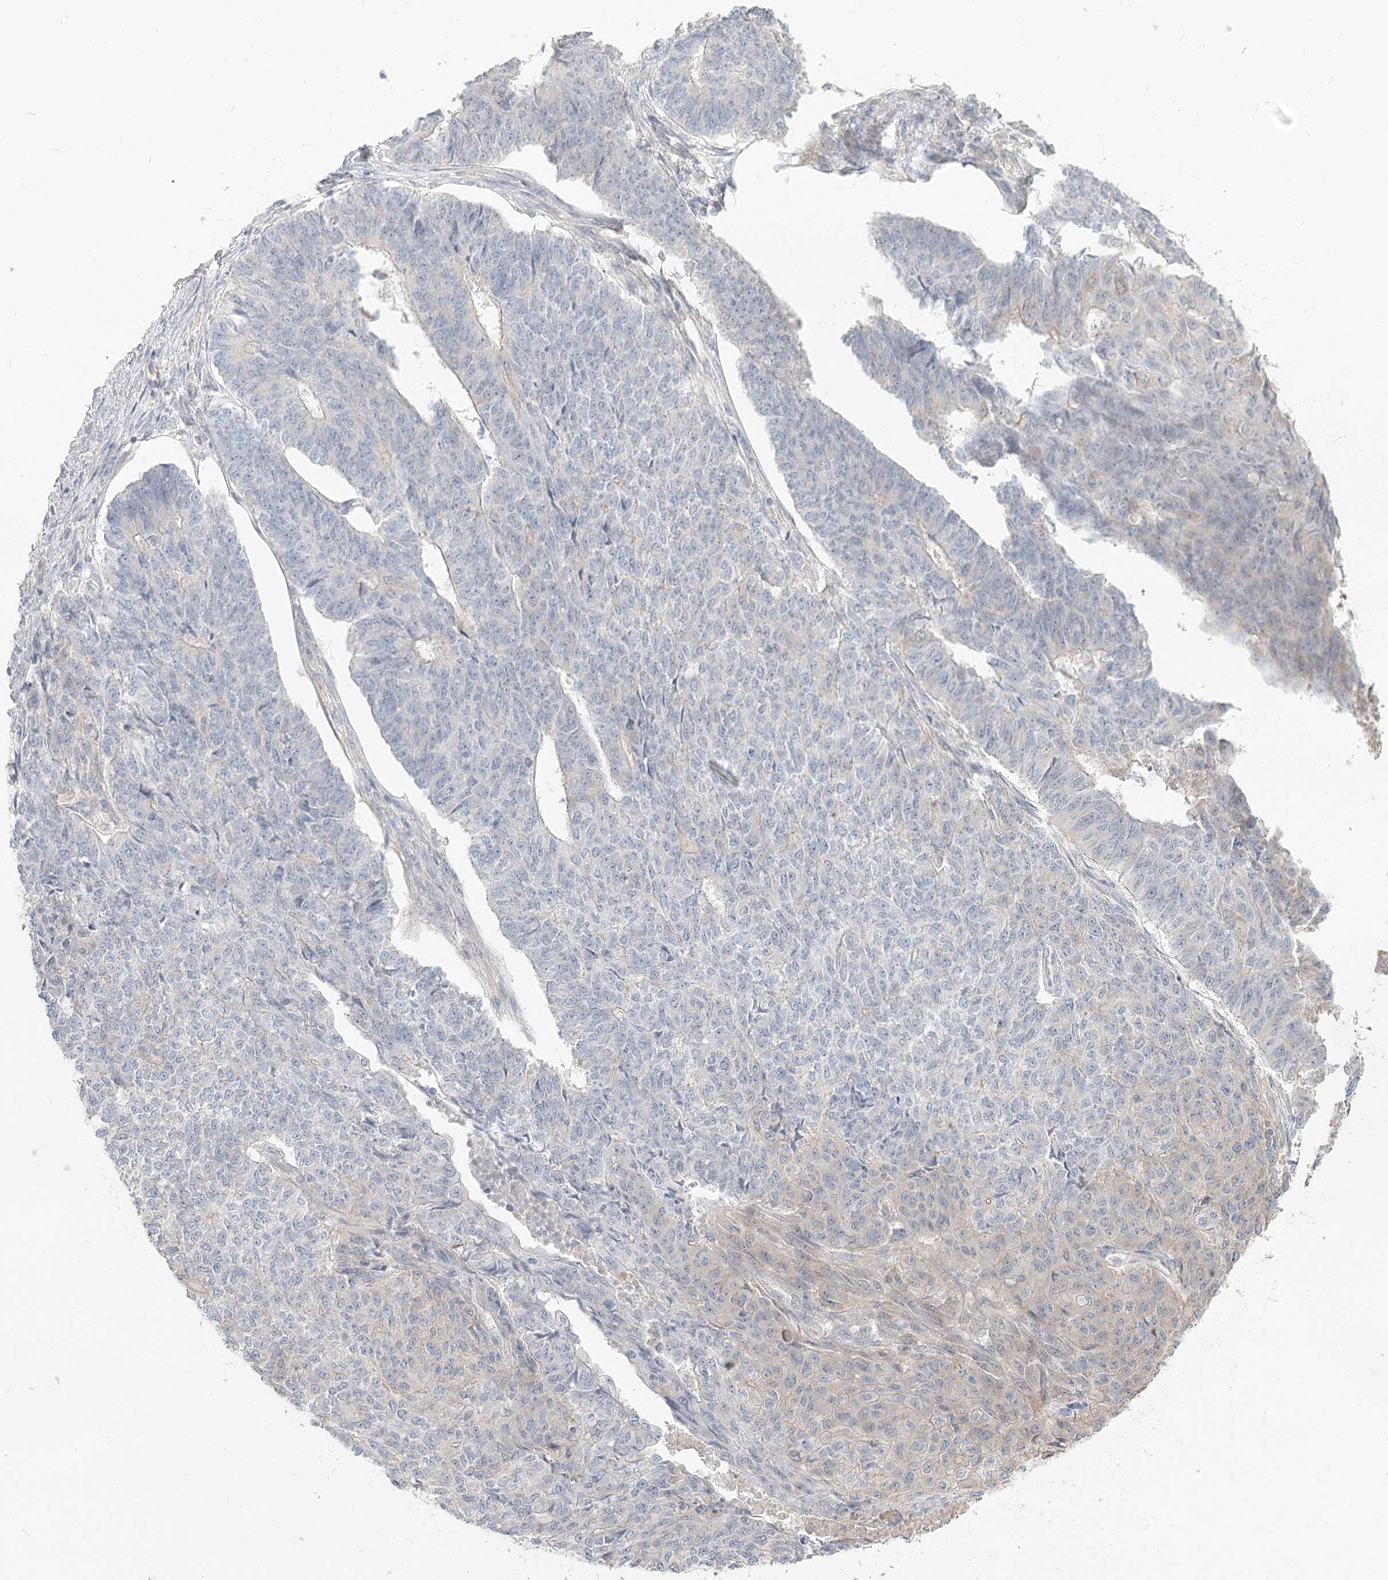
{"staining": {"intensity": "negative", "quantity": "none", "location": "none"}, "tissue": "endometrial cancer", "cell_type": "Tumor cells", "image_type": "cancer", "snomed": [{"axis": "morphology", "description": "Adenocarcinoma, NOS"}, {"axis": "topography", "description": "Endometrium"}], "caption": "Image shows no protein staining in tumor cells of endometrial cancer (adenocarcinoma) tissue. Nuclei are stained in blue.", "gene": "GUCY2C", "patient": {"sex": "female", "age": 32}}